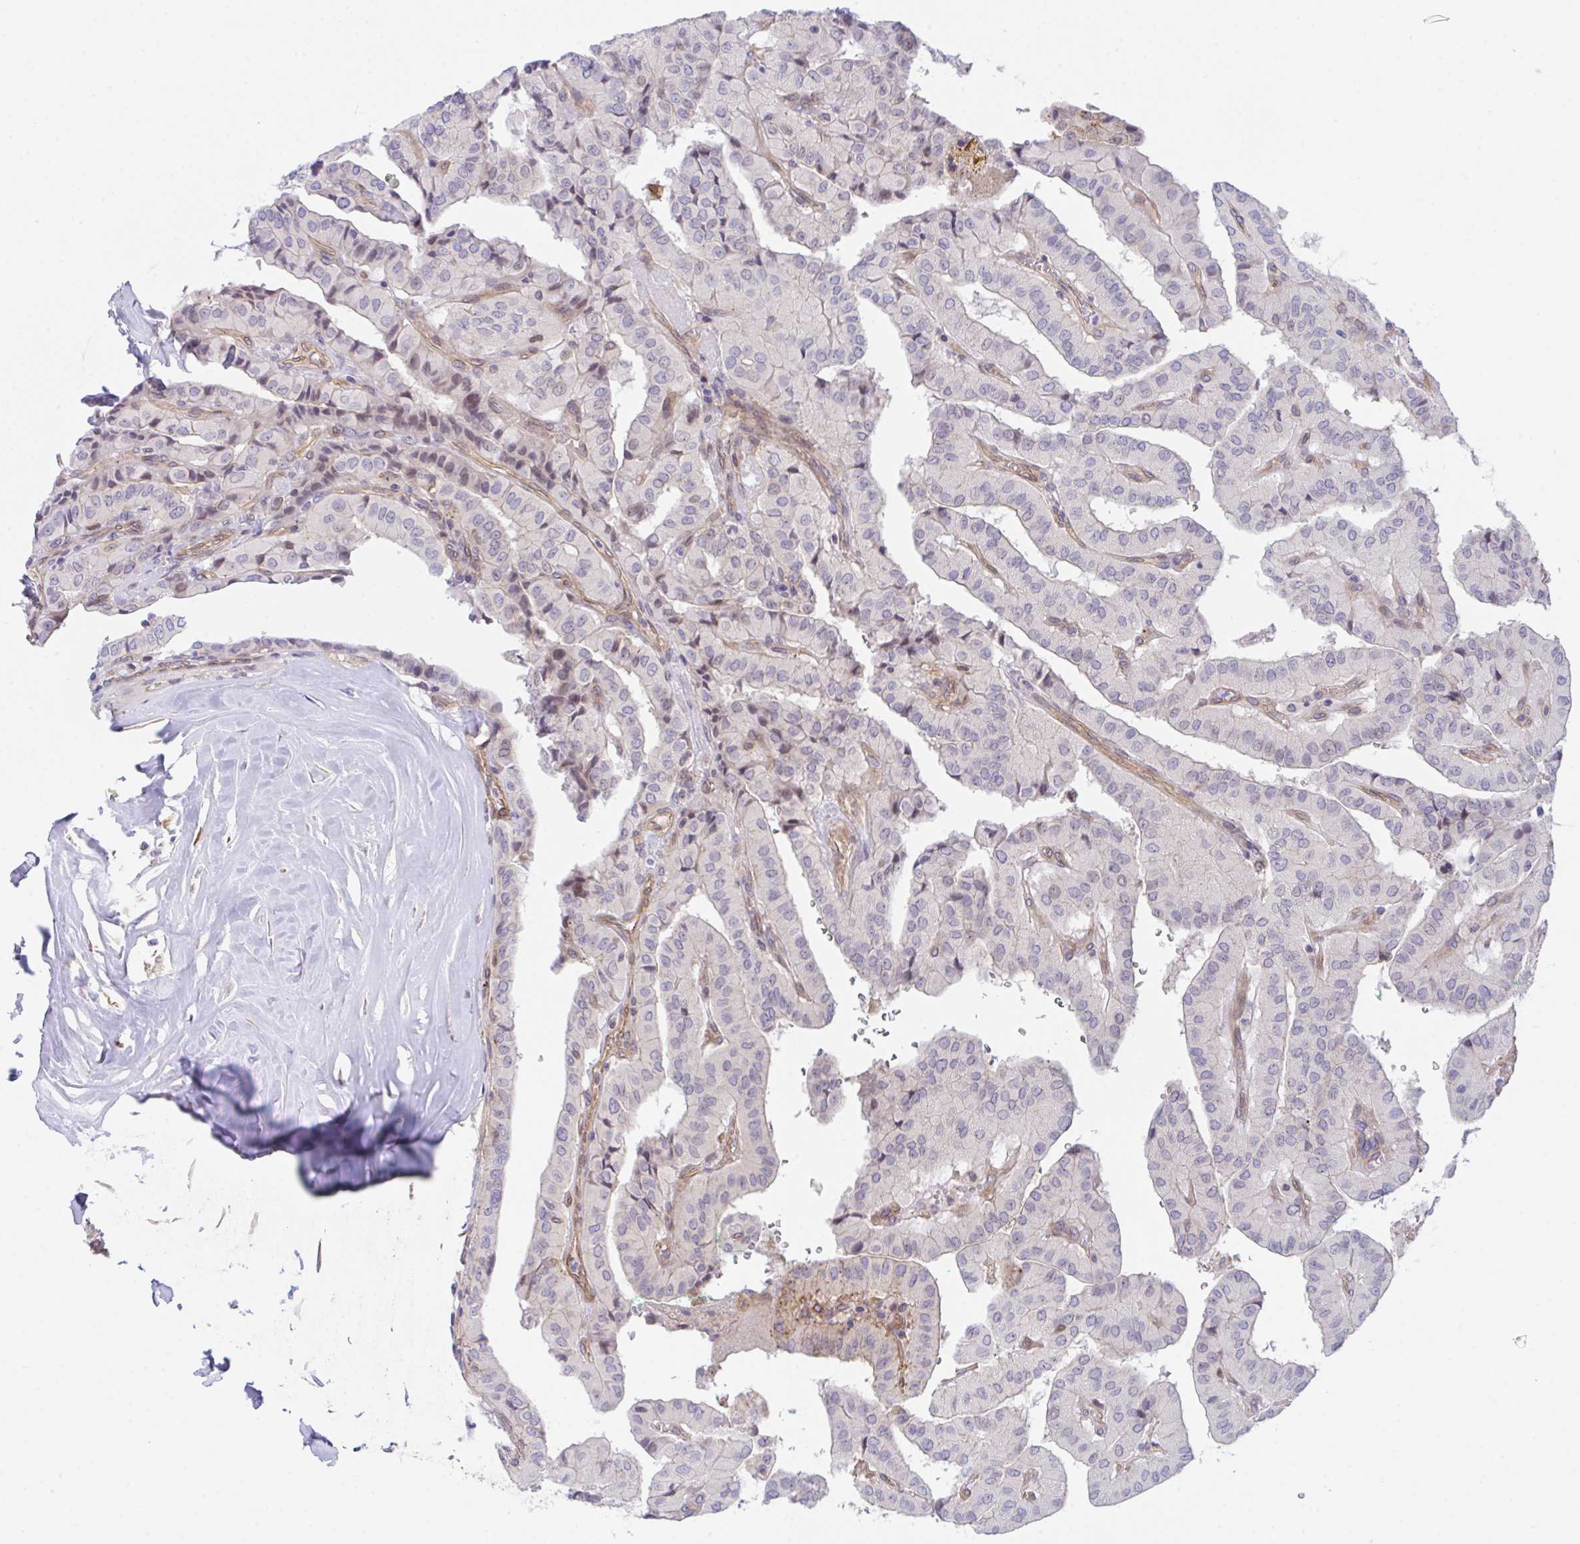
{"staining": {"intensity": "negative", "quantity": "none", "location": "none"}, "tissue": "thyroid cancer", "cell_type": "Tumor cells", "image_type": "cancer", "snomed": [{"axis": "morphology", "description": "Normal tissue, NOS"}, {"axis": "morphology", "description": "Papillary adenocarcinoma, NOS"}, {"axis": "topography", "description": "Thyroid gland"}], "caption": "Immunohistochemical staining of thyroid cancer reveals no significant staining in tumor cells.", "gene": "ZBED3", "patient": {"sex": "female", "age": 59}}